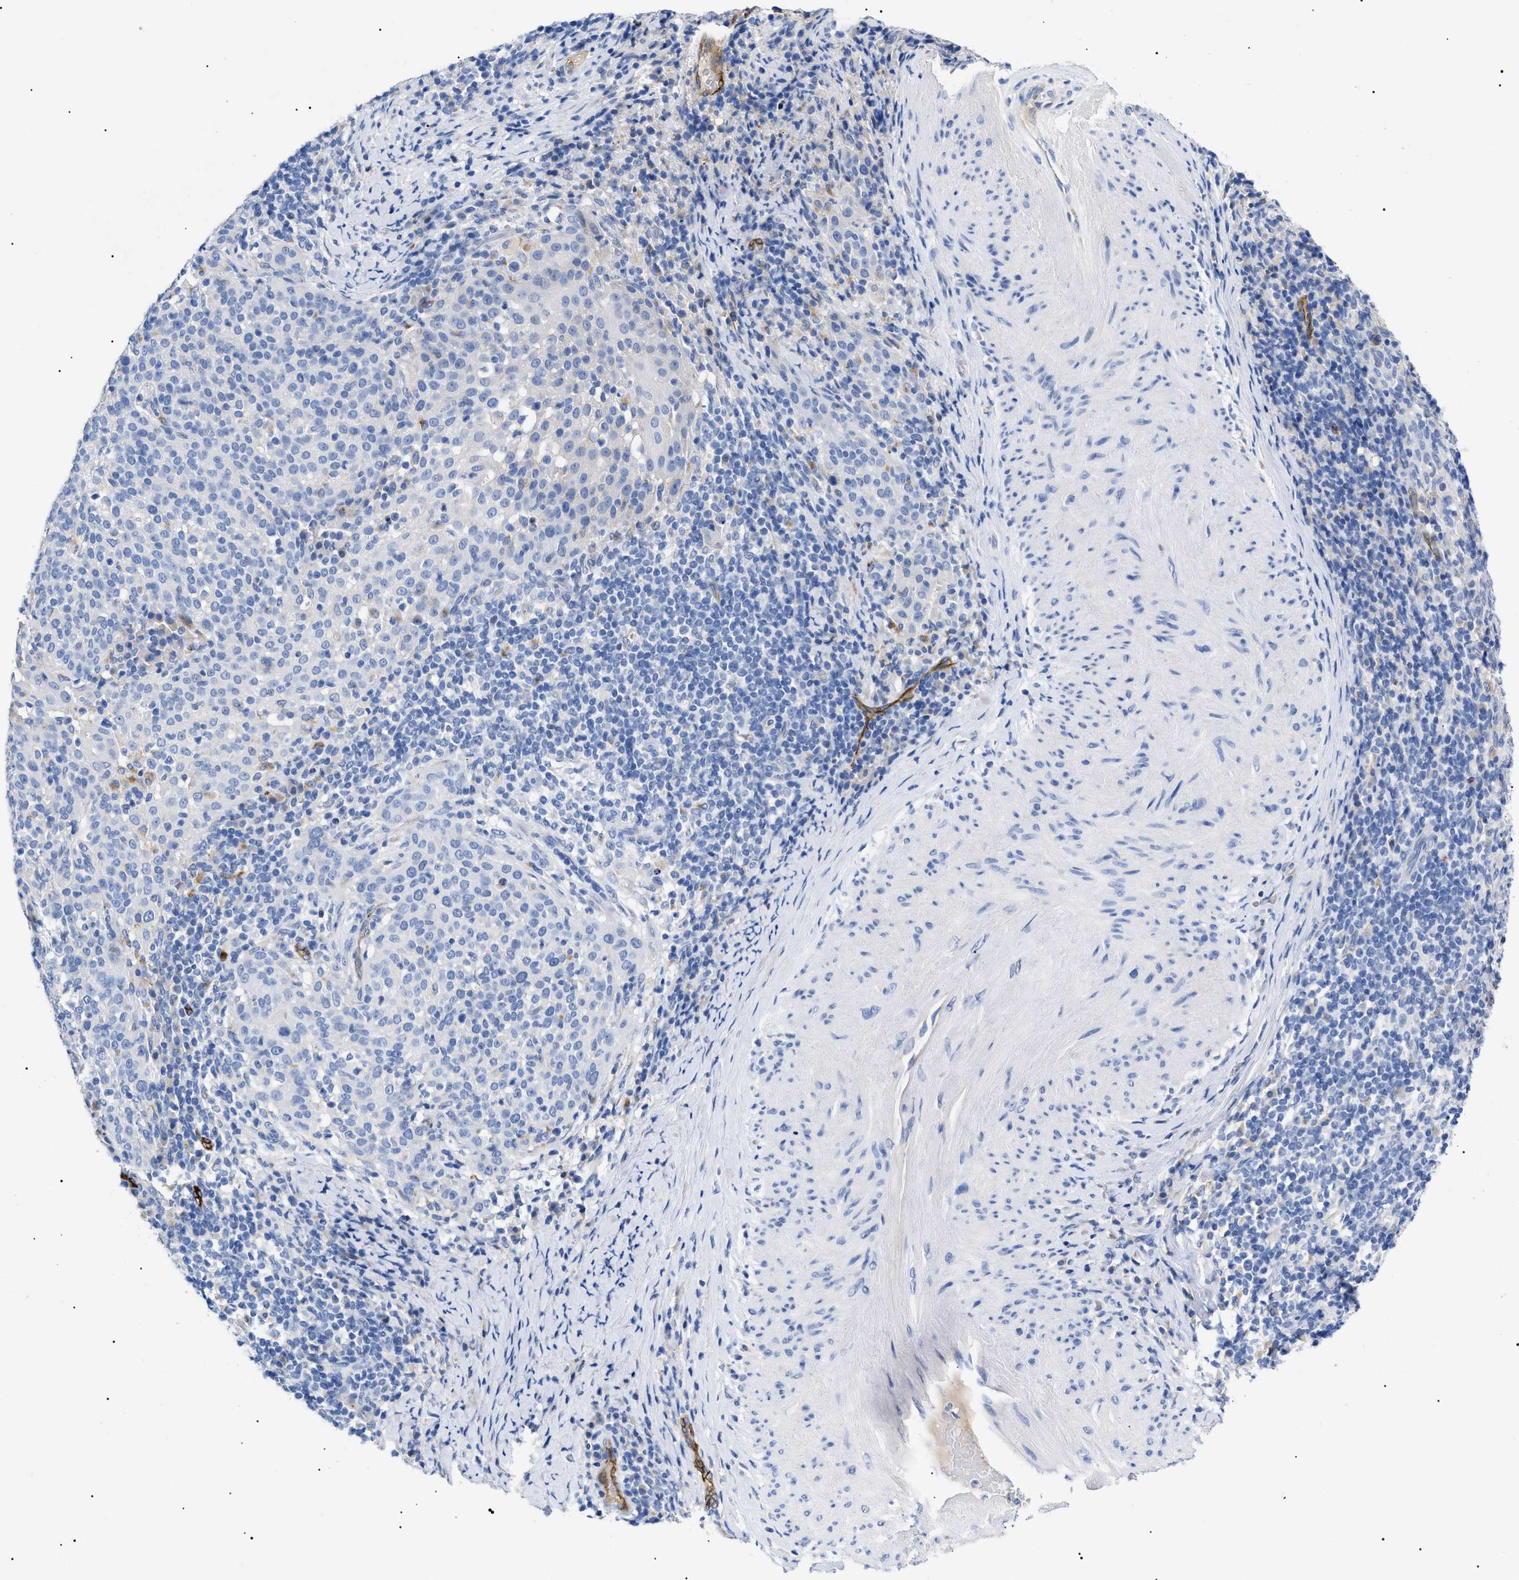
{"staining": {"intensity": "negative", "quantity": "none", "location": "none"}, "tissue": "cervical cancer", "cell_type": "Tumor cells", "image_type": "cancer", "snomed": [{"axis": "morphology", "description": "Squamous cell carcinoma, NOS"}, {"axis": "topography", "description": "Cervix"}], "caption": "The photomicrograph demonstrates no significant expression in tumor cells of cervical cancer.", "gene": "ACKR1", "patient": {"sex": "female", "age": 51}}